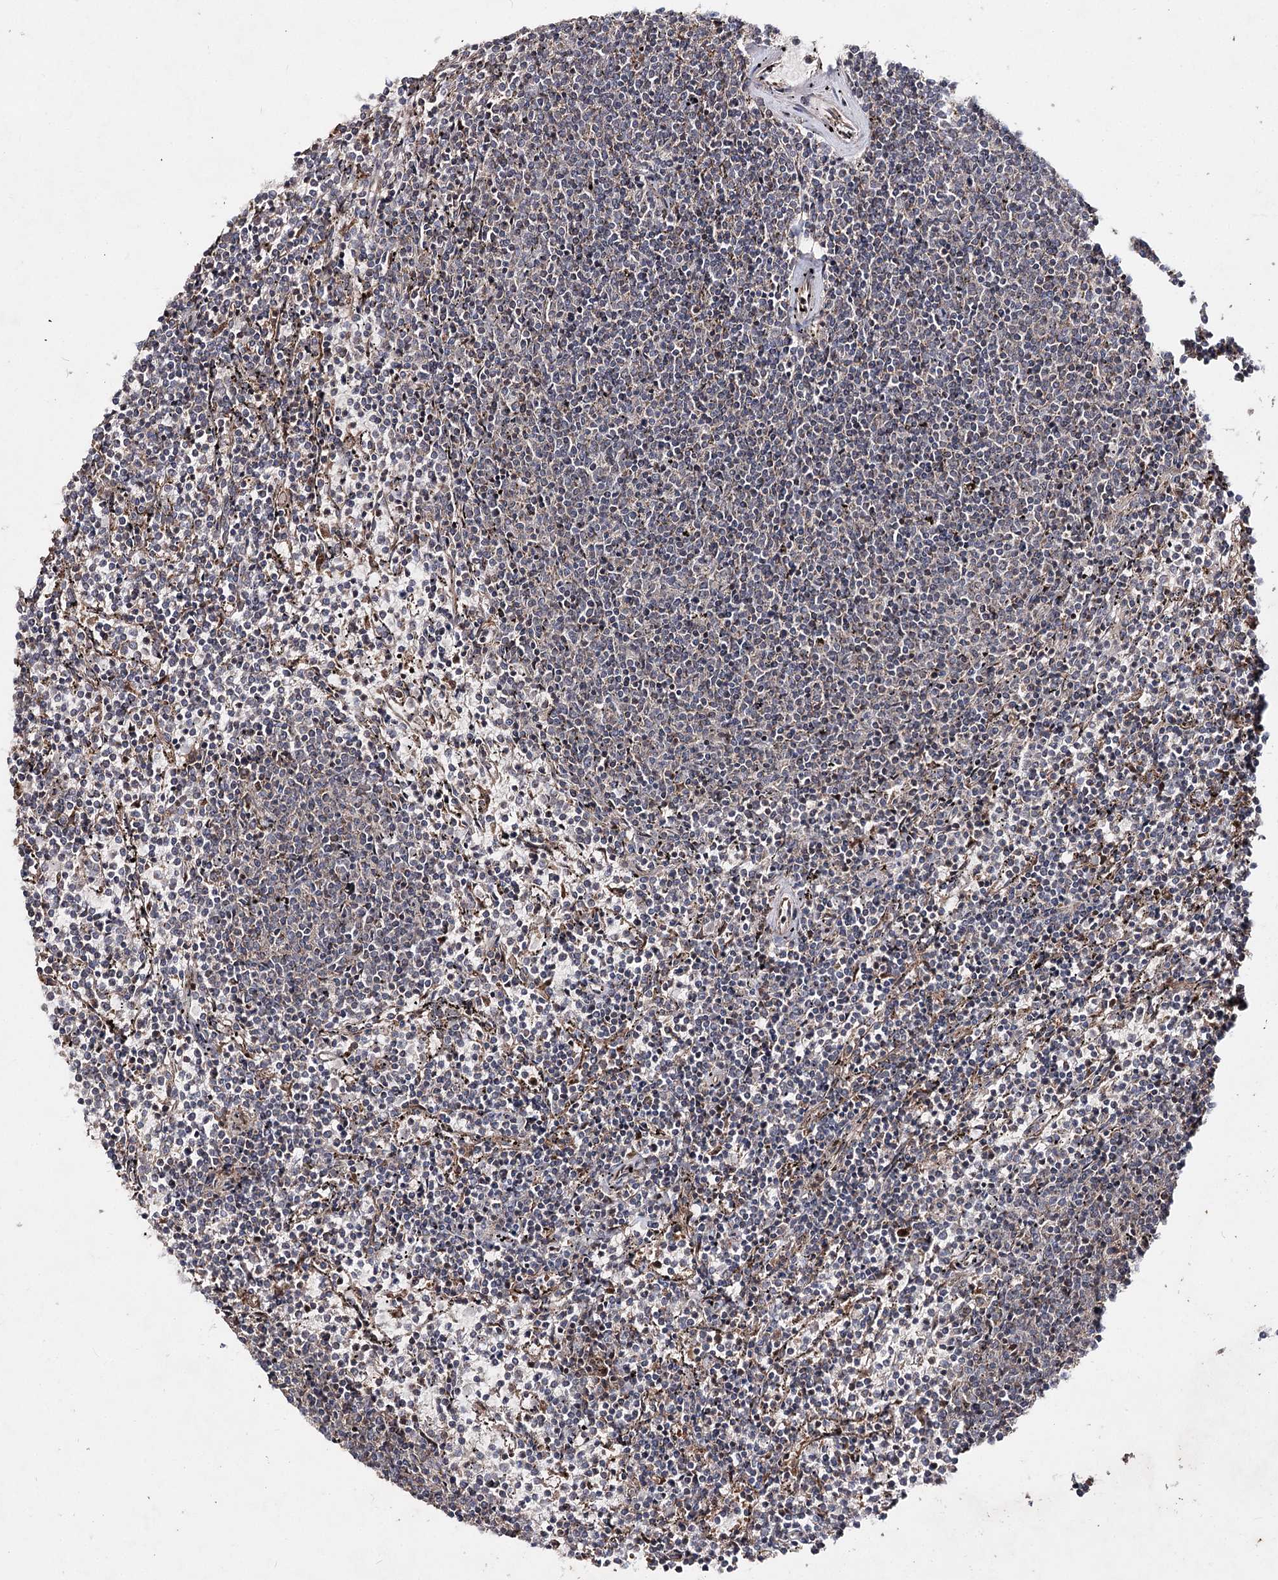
{"staining": {"intensity": "negative", "quantity": "none", "location": "none"}, "tissue": "lymphoma", "cell_type": "Tumor cells", "image_type": "cancer", "snomed": [{"axis": "morphology", "description": "Malignant lymphoma, non-Hodgkin's type, Low grade"}, {"axis": "topography", "description": "Spleen"}], "caption": "Immunohistochemistry micrograph of human lymphoma stained for a protein (brown), which displays no staining in tumor cells.", "gene": "MINDY3", "patient": {"sex": "female", "age": 50}}